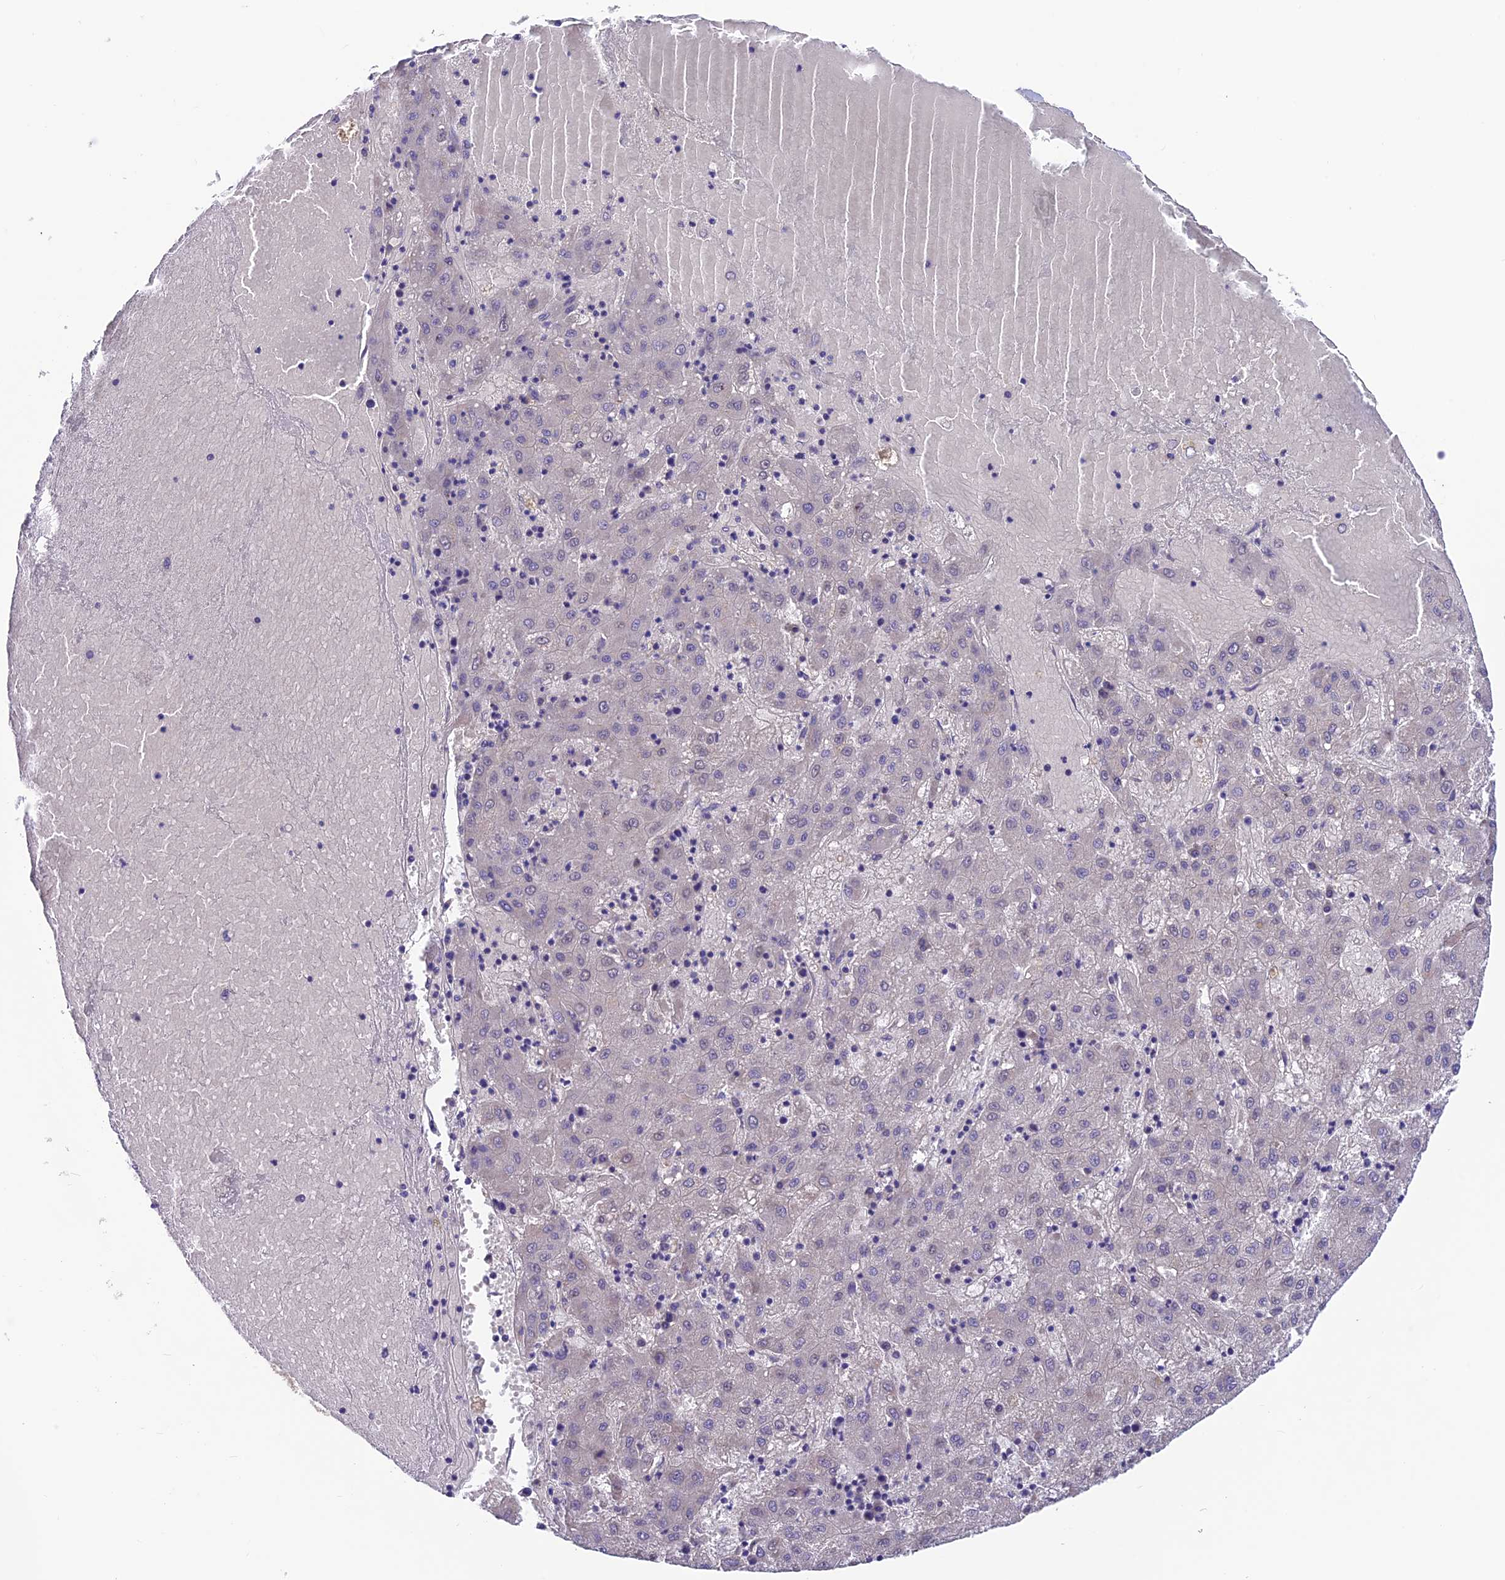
{"staining": {"intensity": "negative", "quantity": "none", "location": "none"}, "tissue": "liver cancer", "cell_type": "Tumor cells", "image_type": "cancer", "snomed": [{"axis": "morphology", "description": "Carcinoma, Hepatocellular, NOS"}, {"axis": "topography", "description": "Liver"}], "caption": "Immunohistochemistry photomicrograph of human liver hepatocellular carcinoma stained for a protein (brown), which exhibits no staining in tumor cells.", "gene": "VPS16", "patient": {"sex": "male", "age": 72}}